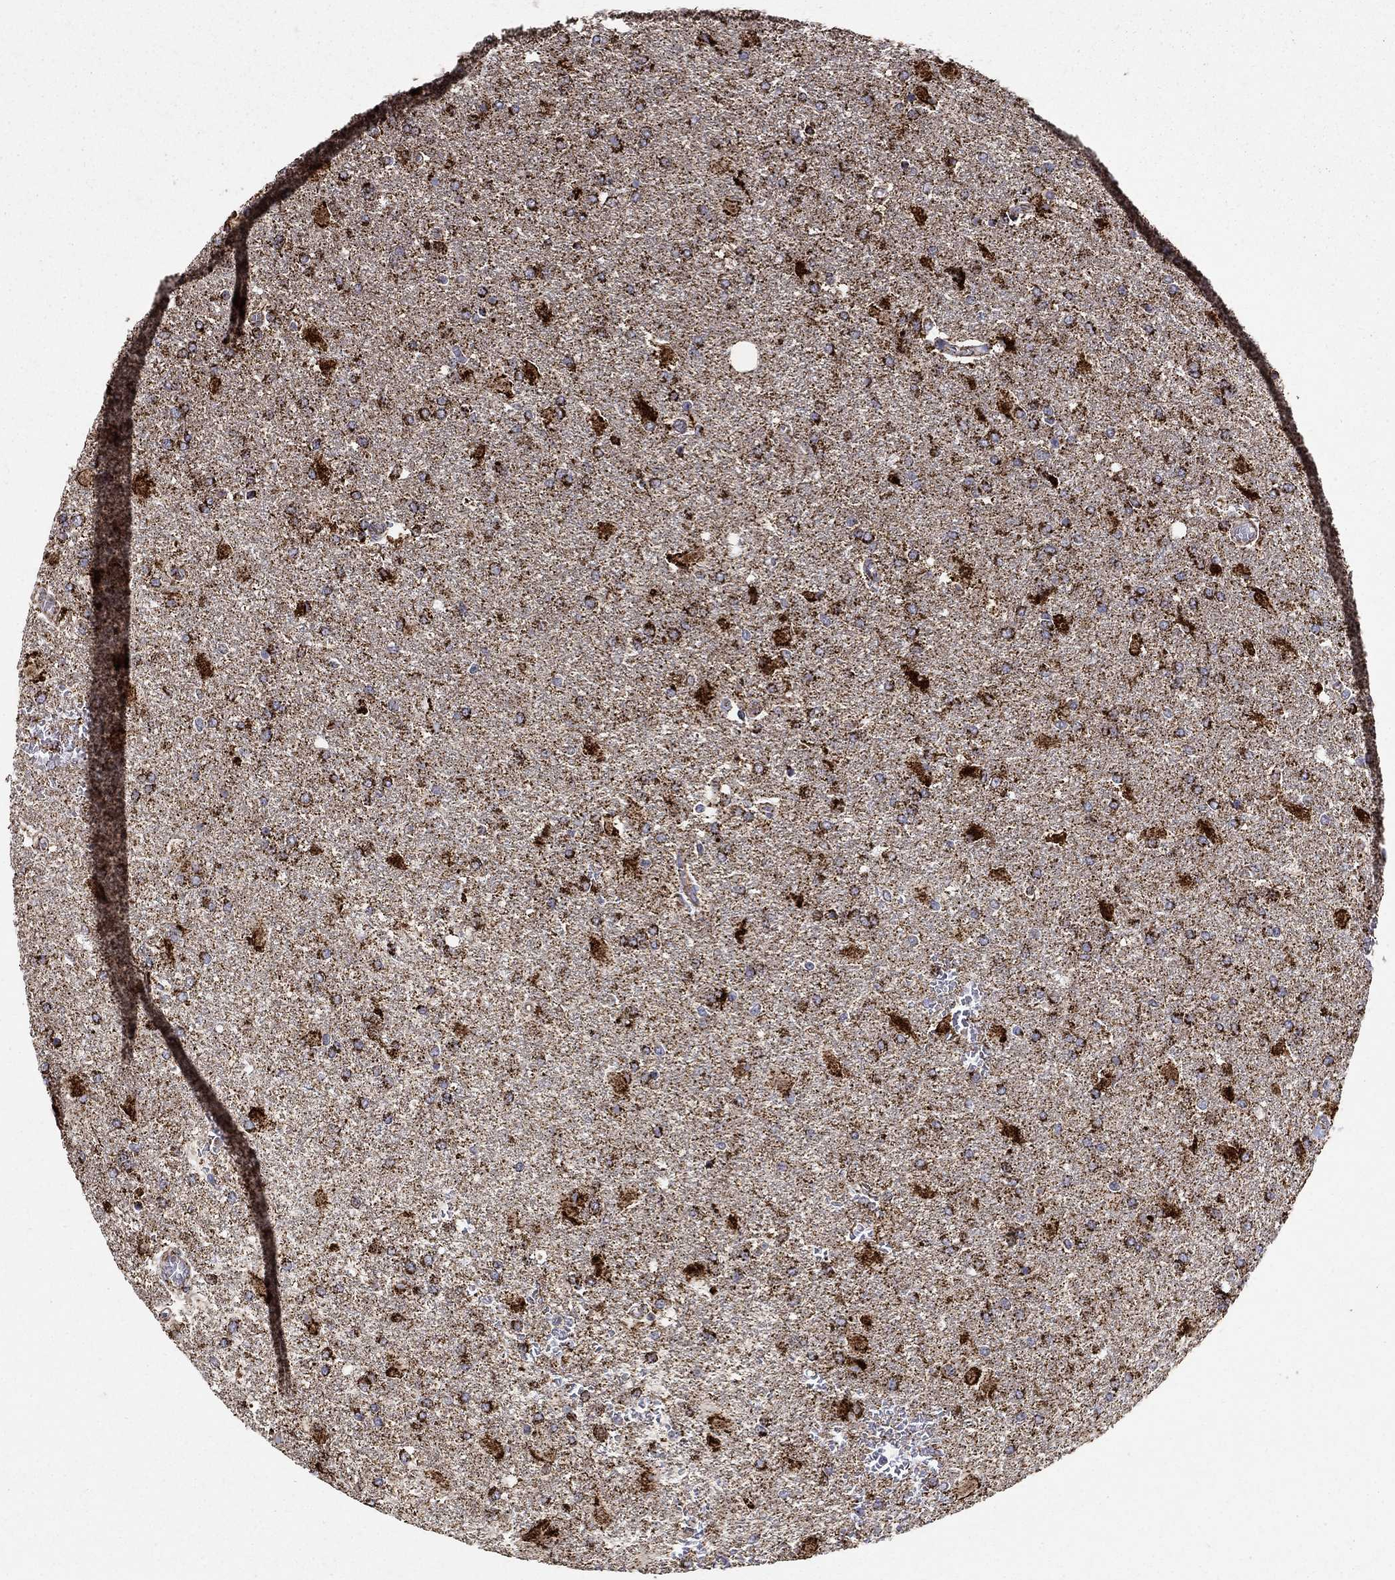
{"staining": {"intensity": "strong", "quantity": "25%-75%", "location": "cytoplasmic/membranous"}, "tissue": "glioma", "cell_type": "Tumor cells", "image_type": "cancer", "snomed": [{"axis": "morphology", "description": "Glioma, malignant, High grade"}, {"axis": "topography", "description": "Cerebral cortex"}], "caption": "Tumor cells reveal high levels of strong cytoplasmic/membranous staining in about 25%-75% of cells in malignant glioma (high-grade).", "gene": "GCSH", "patient": {"sex": "male", "age": 79}}